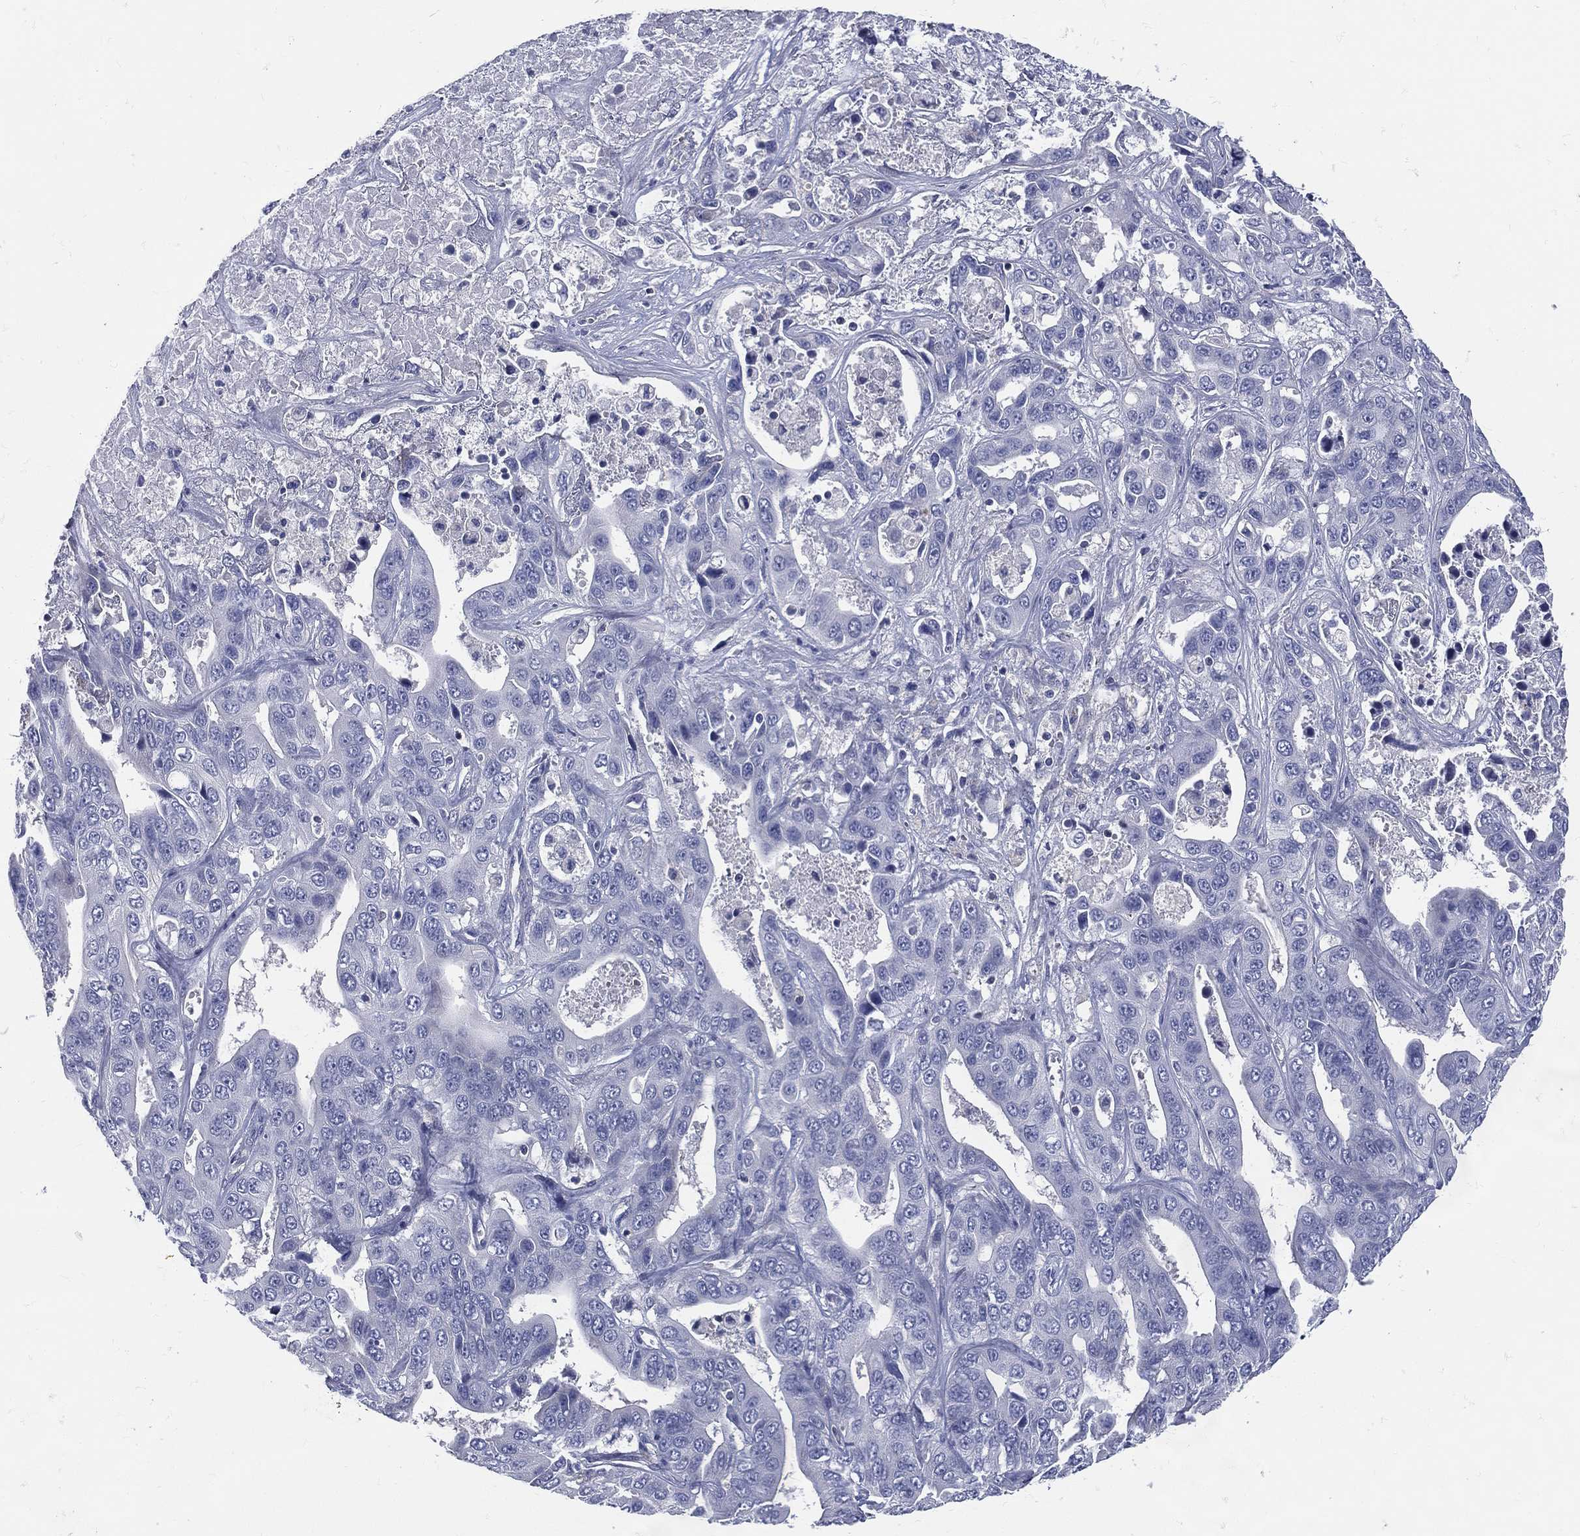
{"staining": {"intensity": "negative", "quantity": "none", "location": "none"}, "tissue": "liver cancer", "cell_type": "Tumor cells", "image_type": "cancer", "snomed": [{"axis": "morphology", "description": "Cholangiocarcinoma"}, {"axis": "topography", "description": "Liver"}], "caption": "Immunohistochemistry (IHC) of human liver cancer demonstrates no positivity in tumor cells. (Brightfield microscopy of DAB (3,3'-diaminobenzidine) IHC at high magnification).", "gene": "ETNPPL", "patient": {"sex": "female", "age": 52}}